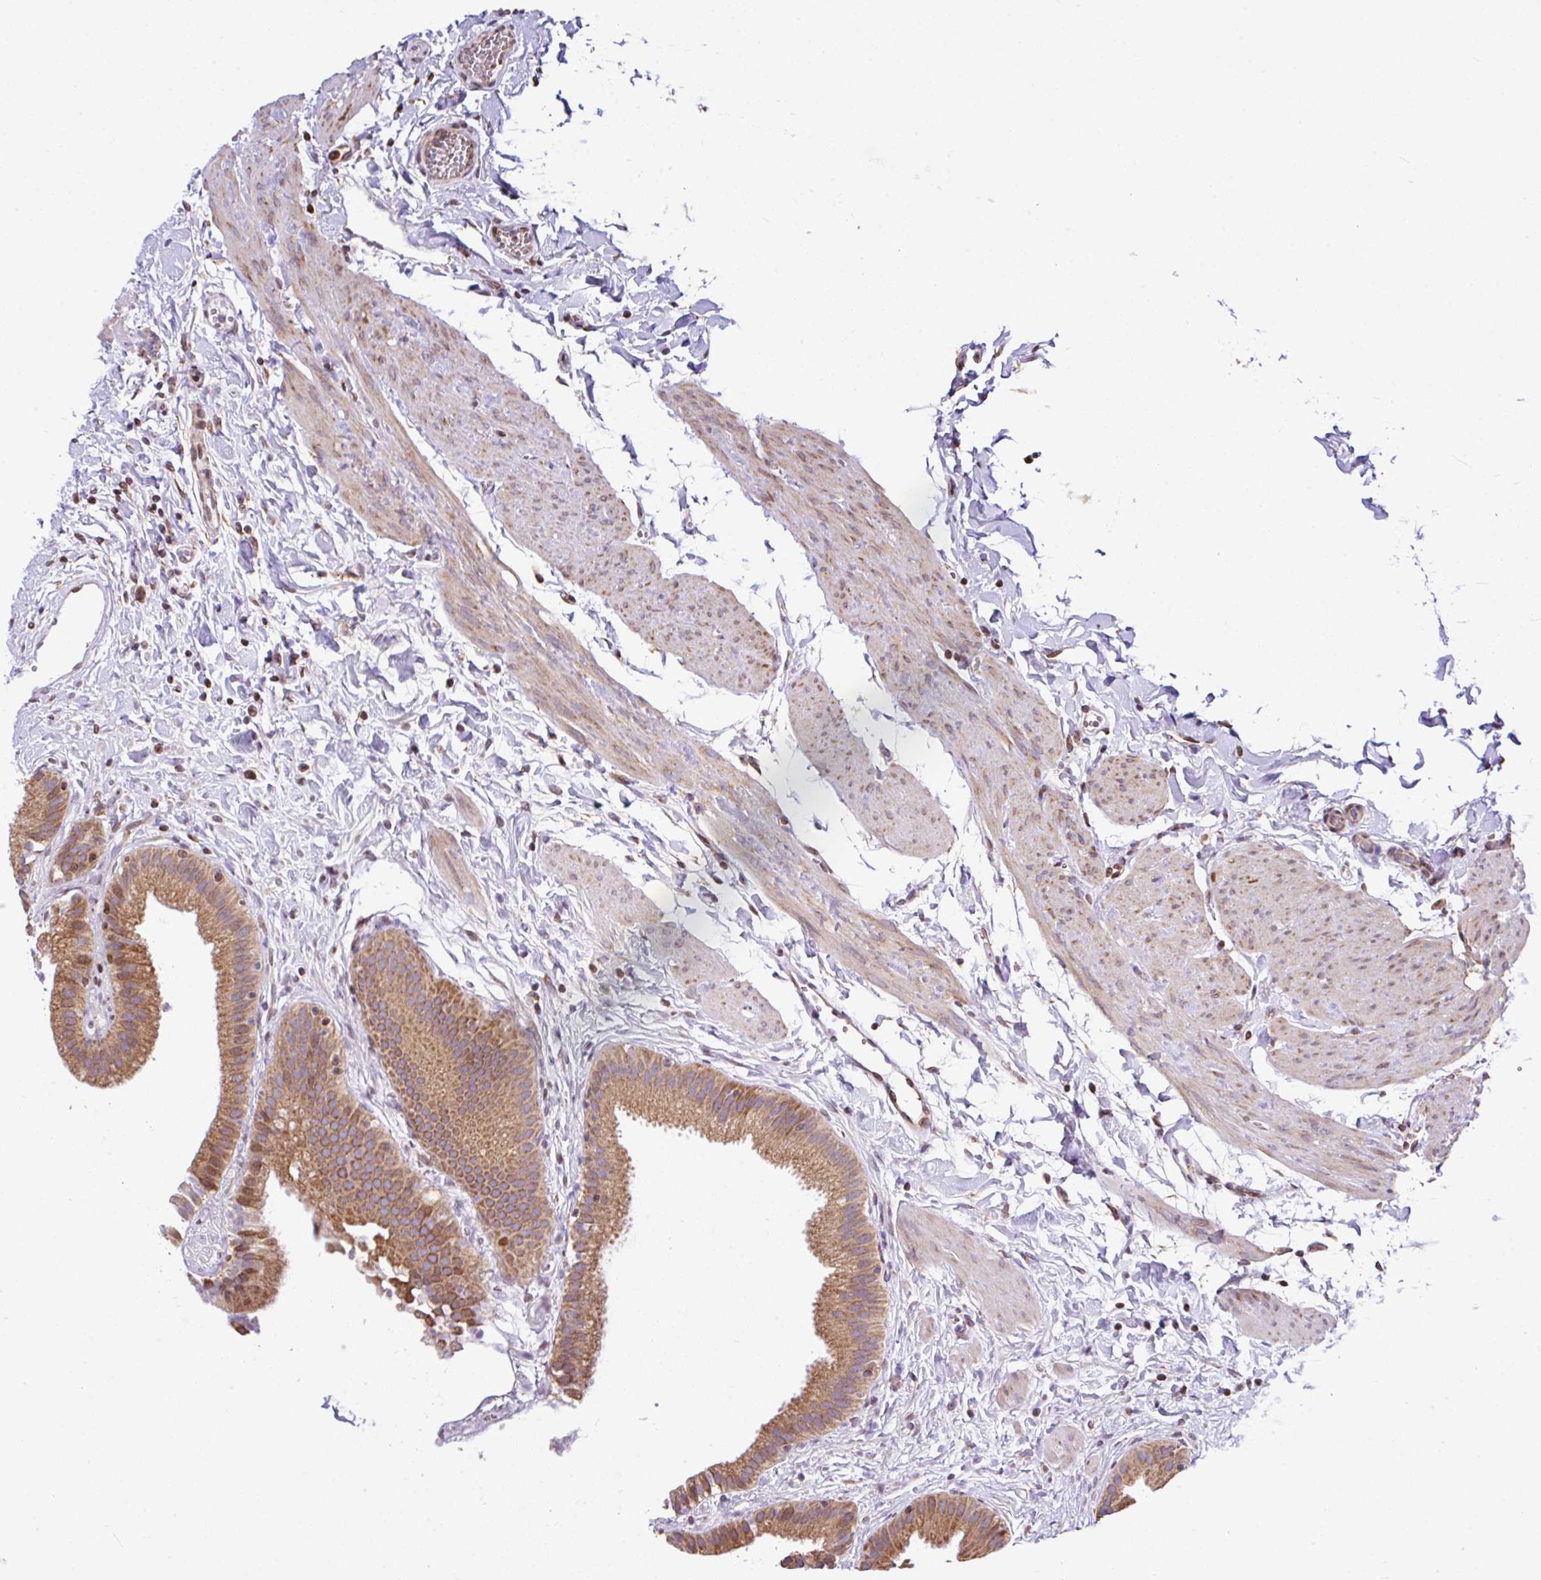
{"staining": {"intensity": "moderate", "quantity": ">75%", "location": "cytoplasmic/membranous"}, "tissue": "gallbladder", "cell_type": "Glandular cells", "image_type": "normal", "snomed": [{"axis": "morphology", "description": "Normal tissue, NOS"}, {"axis": "topography", "description": "Gallbladder"}], "caption": "Glandular cells exhibit medium levels of moderate cytoplasmic/membranous positivity in approximately >75% of cells in benign human gallbladder. Using DAB (3,3'-diaminobenzidine) (brown) and hematoxylin (blue) stains, captured at high magnification using brightfield microscopy.", "gene": "FIGNL1", "patient": {"sex": "female", "age": 63}}